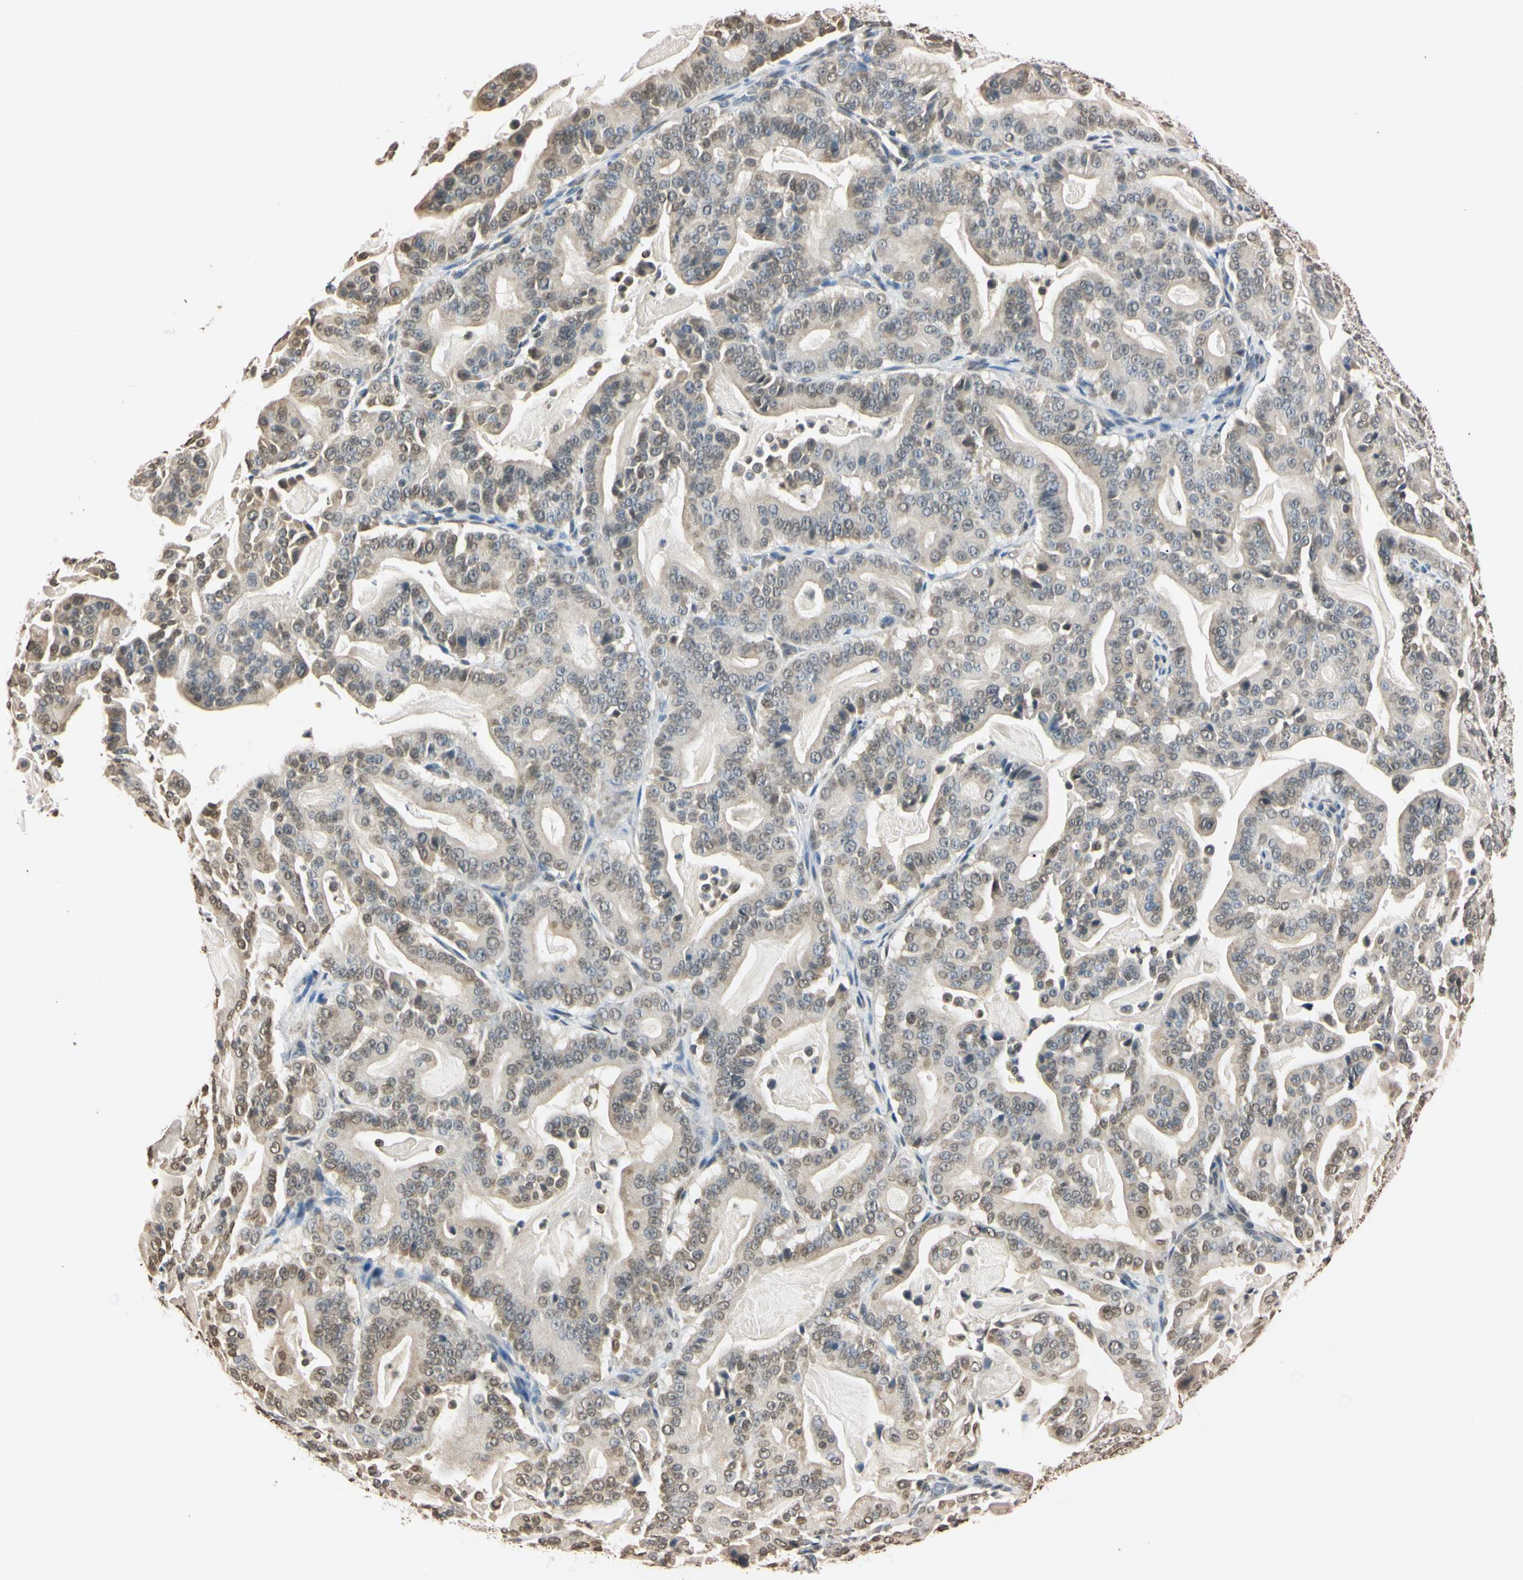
{"staining": {"intensity": "weak", "quantity": "25%-75%", "location": "cytoplasmic/membranous,nuclear"}, "tissue": "pancreatic cancer", "cell_type": "Tumor cells", "image_type": "cancer", "snomed": [{"axis": "morphology", "description": "Adenocarcinoma, NOS"}, {"axis": "topography", "description": "Pancreas"}], "caption": "Protein staining shows weak cytoplasmic/membranous and nuclear expression in about 25%-75% of tumor cells in pancreatic cancer.", "gene": "CDC45", "patient": {"sex": "male", "age": 63}}